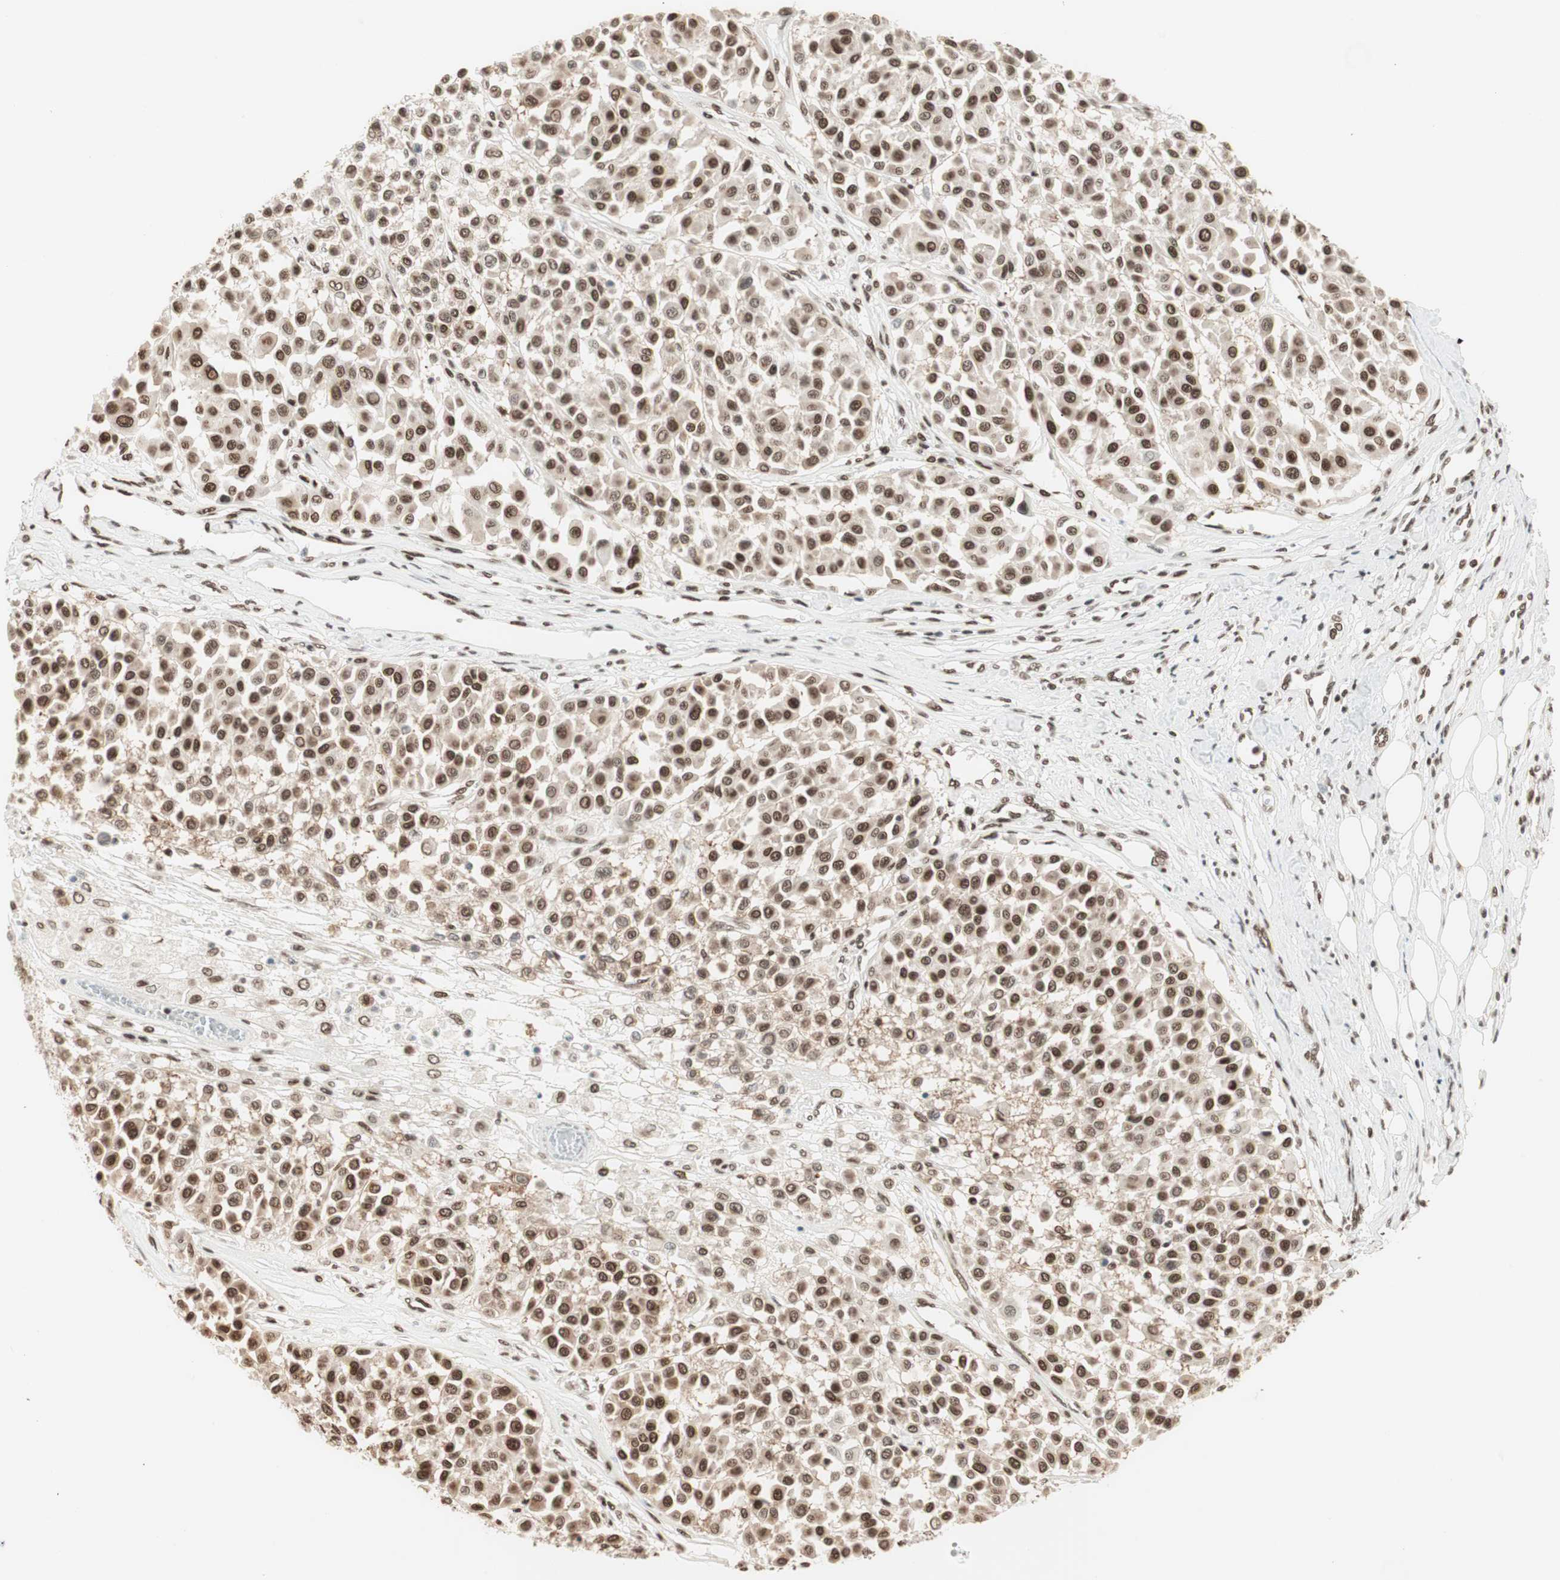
{"staining": {"intensity": "strong", "quantity": ">75%", "location": "nuclear"}, "tissue": "melanoma", "cell_type": "Tumor cells", "image_type": "cancer", "snomed": [{"axis": "morphology", "description": "Malignant melanoma, Metastatic site"}, {"axis": "topography", "description": "Soft tissue"}], "caption": "Melanoma stained with a protein marker displays strong staining in tumor cells.", "gene": "SMARCE1", "patient": {"sex": "male", "age": 41}}